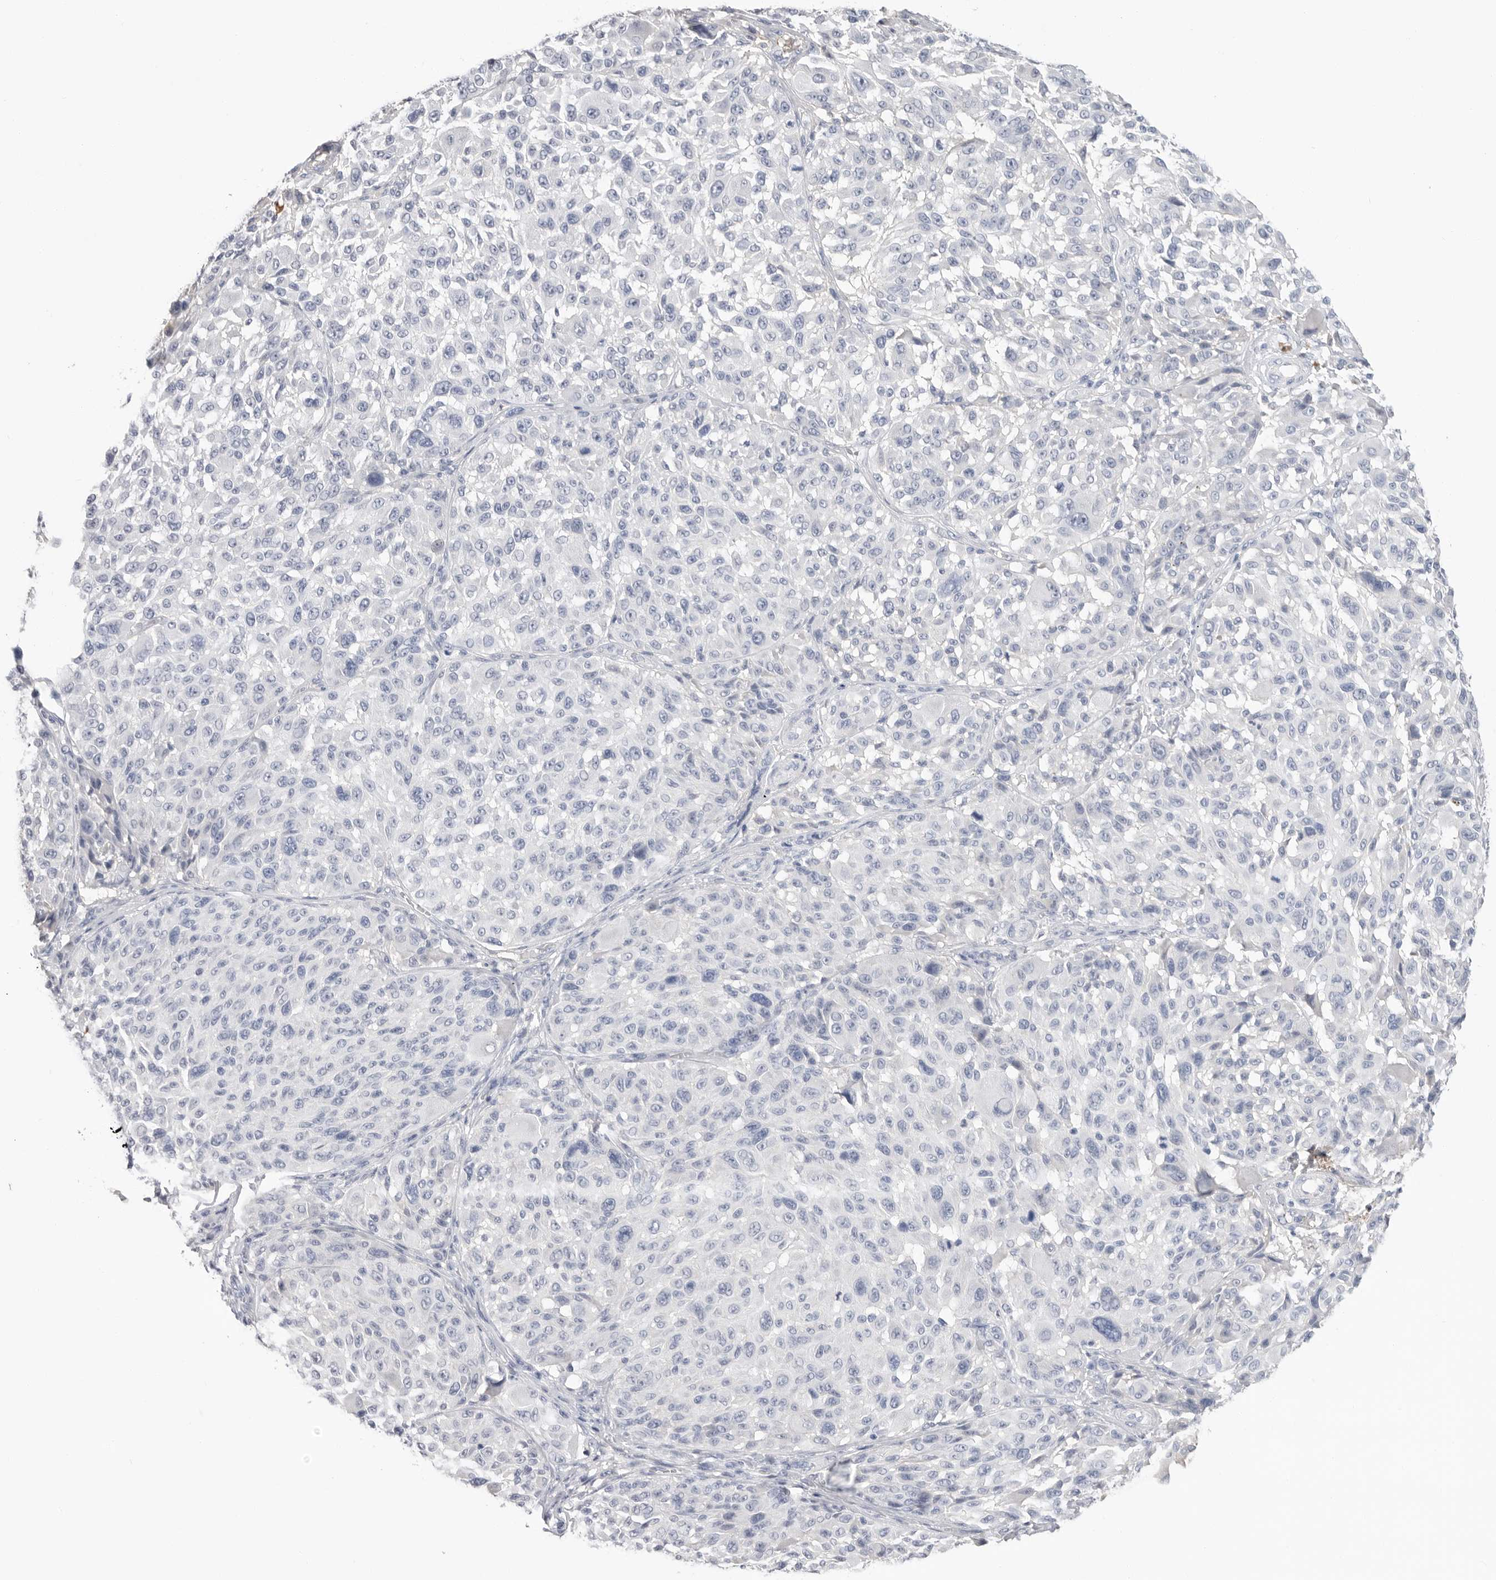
{"staining": {"intensity": "negative", "quantity": "none", "location": "none"}, "tissue": "melanoma", "cell_type": "Tumor cells", "image_type": "cancer", "snomed": [{"axis": "morphology", "description": "Malignant melanoma, NOS"}, {"axis": "topography", "description": "Skin"}], "caption": "Immunohistochemistry micrograph of neoplastic tissue: melanoma stained with DAB displays no significant protein staining in tumor cells. (DAB immunohistochemistry visualized using brightfield microscopy, high magnification).", "gene": "APOA2", "patient": {"sex": "male", "age": 83}}